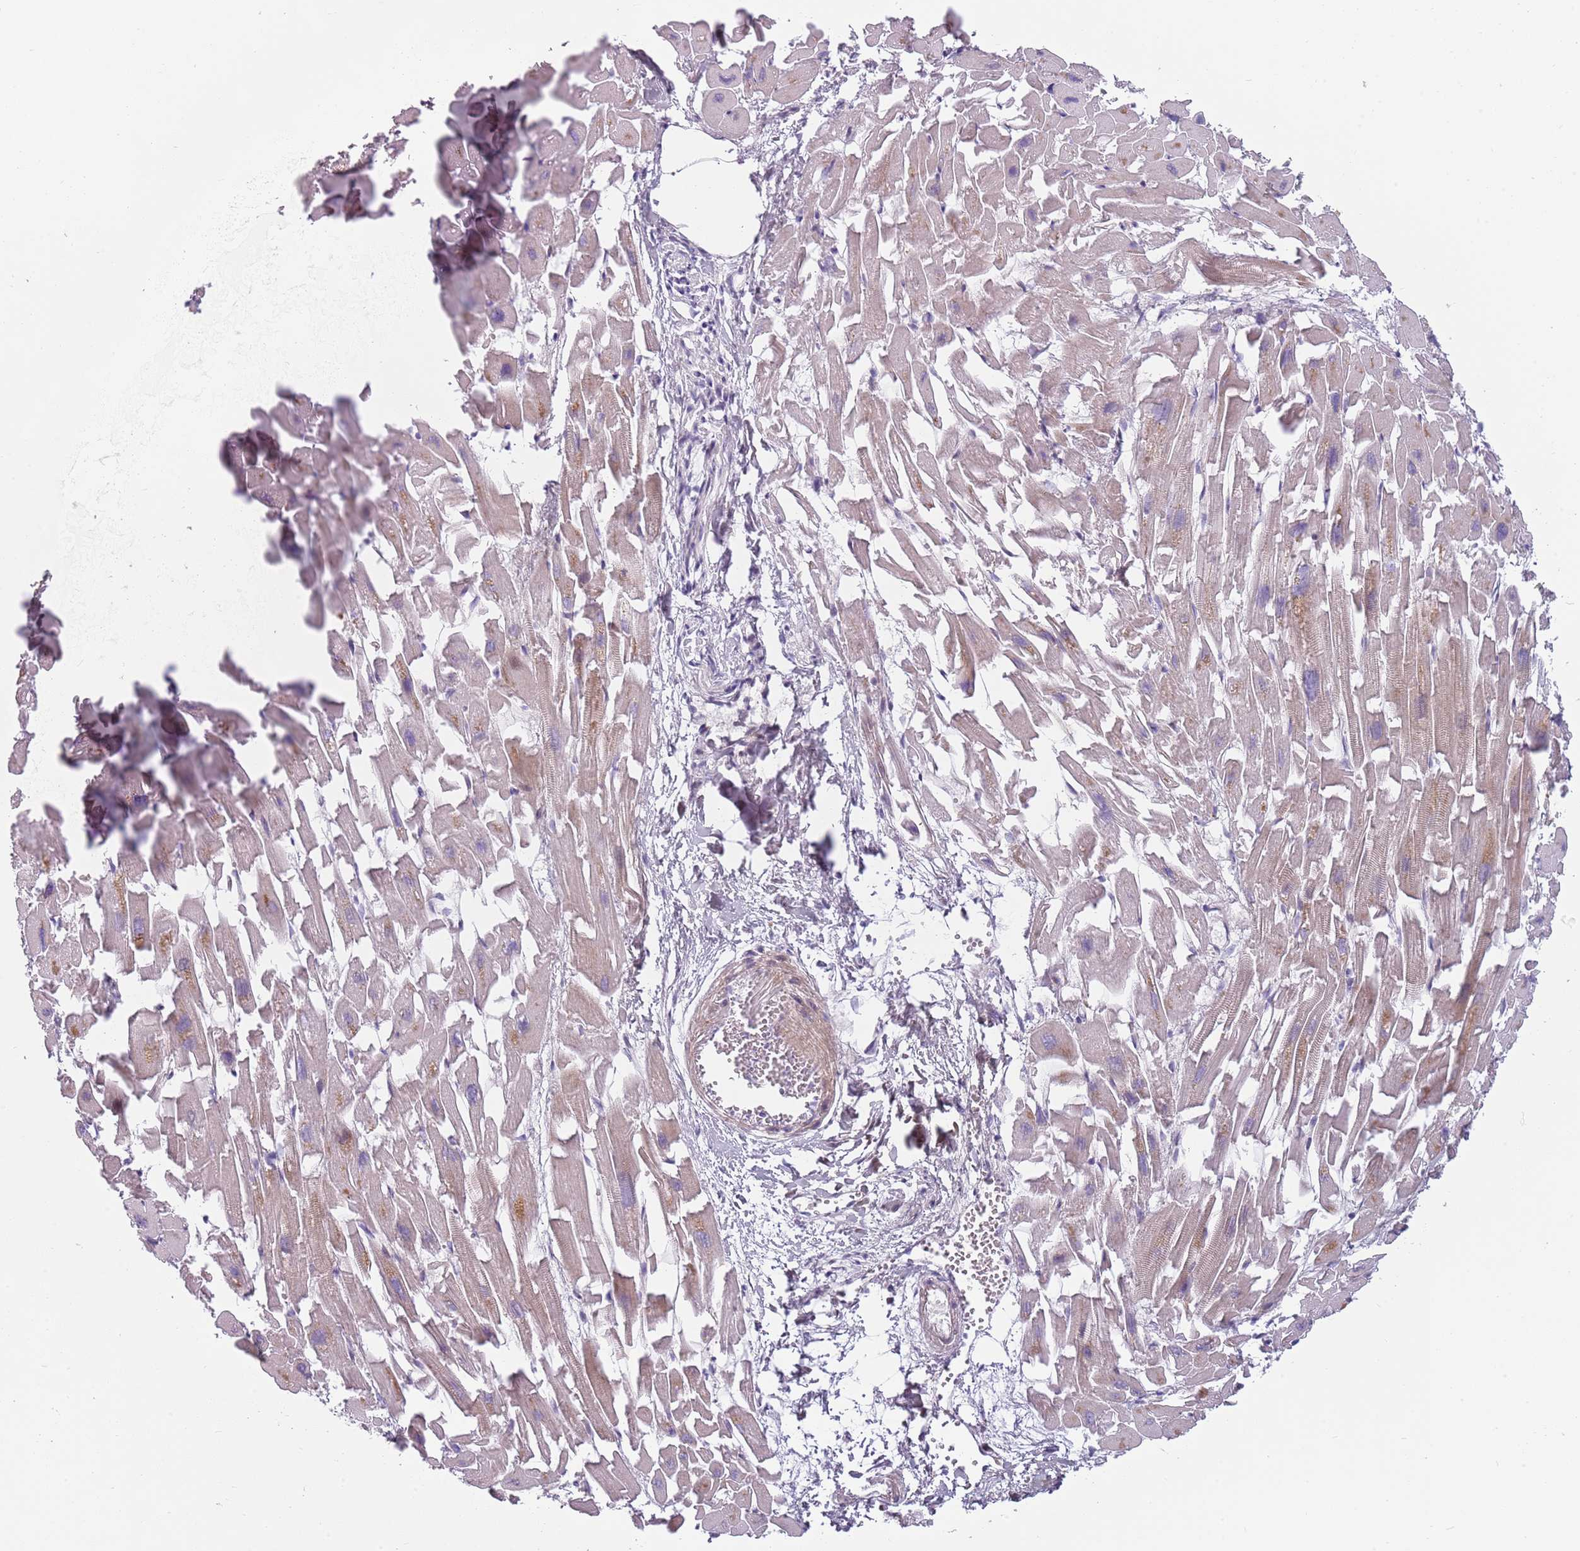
{"staining": {"intensity": "moderate", "quantity": "25%-75%", "location": "cytoplasmic/membranous"}, "tissue": "heart muscle", "cell_type": "Cardiomyocytes", "image_type": "normal", "snomed": [{"axis": "morphology", "description": "Normal tissue, NOS"}, {"axis": "topography", "description": "Heart"}], "caption": "Immunohistochemical staining of normal human heart muscle shows medium levels of moderate cytoplasmic/membranous staining in approximately 25%-75% of cardiomyocytes.", "gene": "ZNF583", "patient": {"sex": "female", "age": 64}}